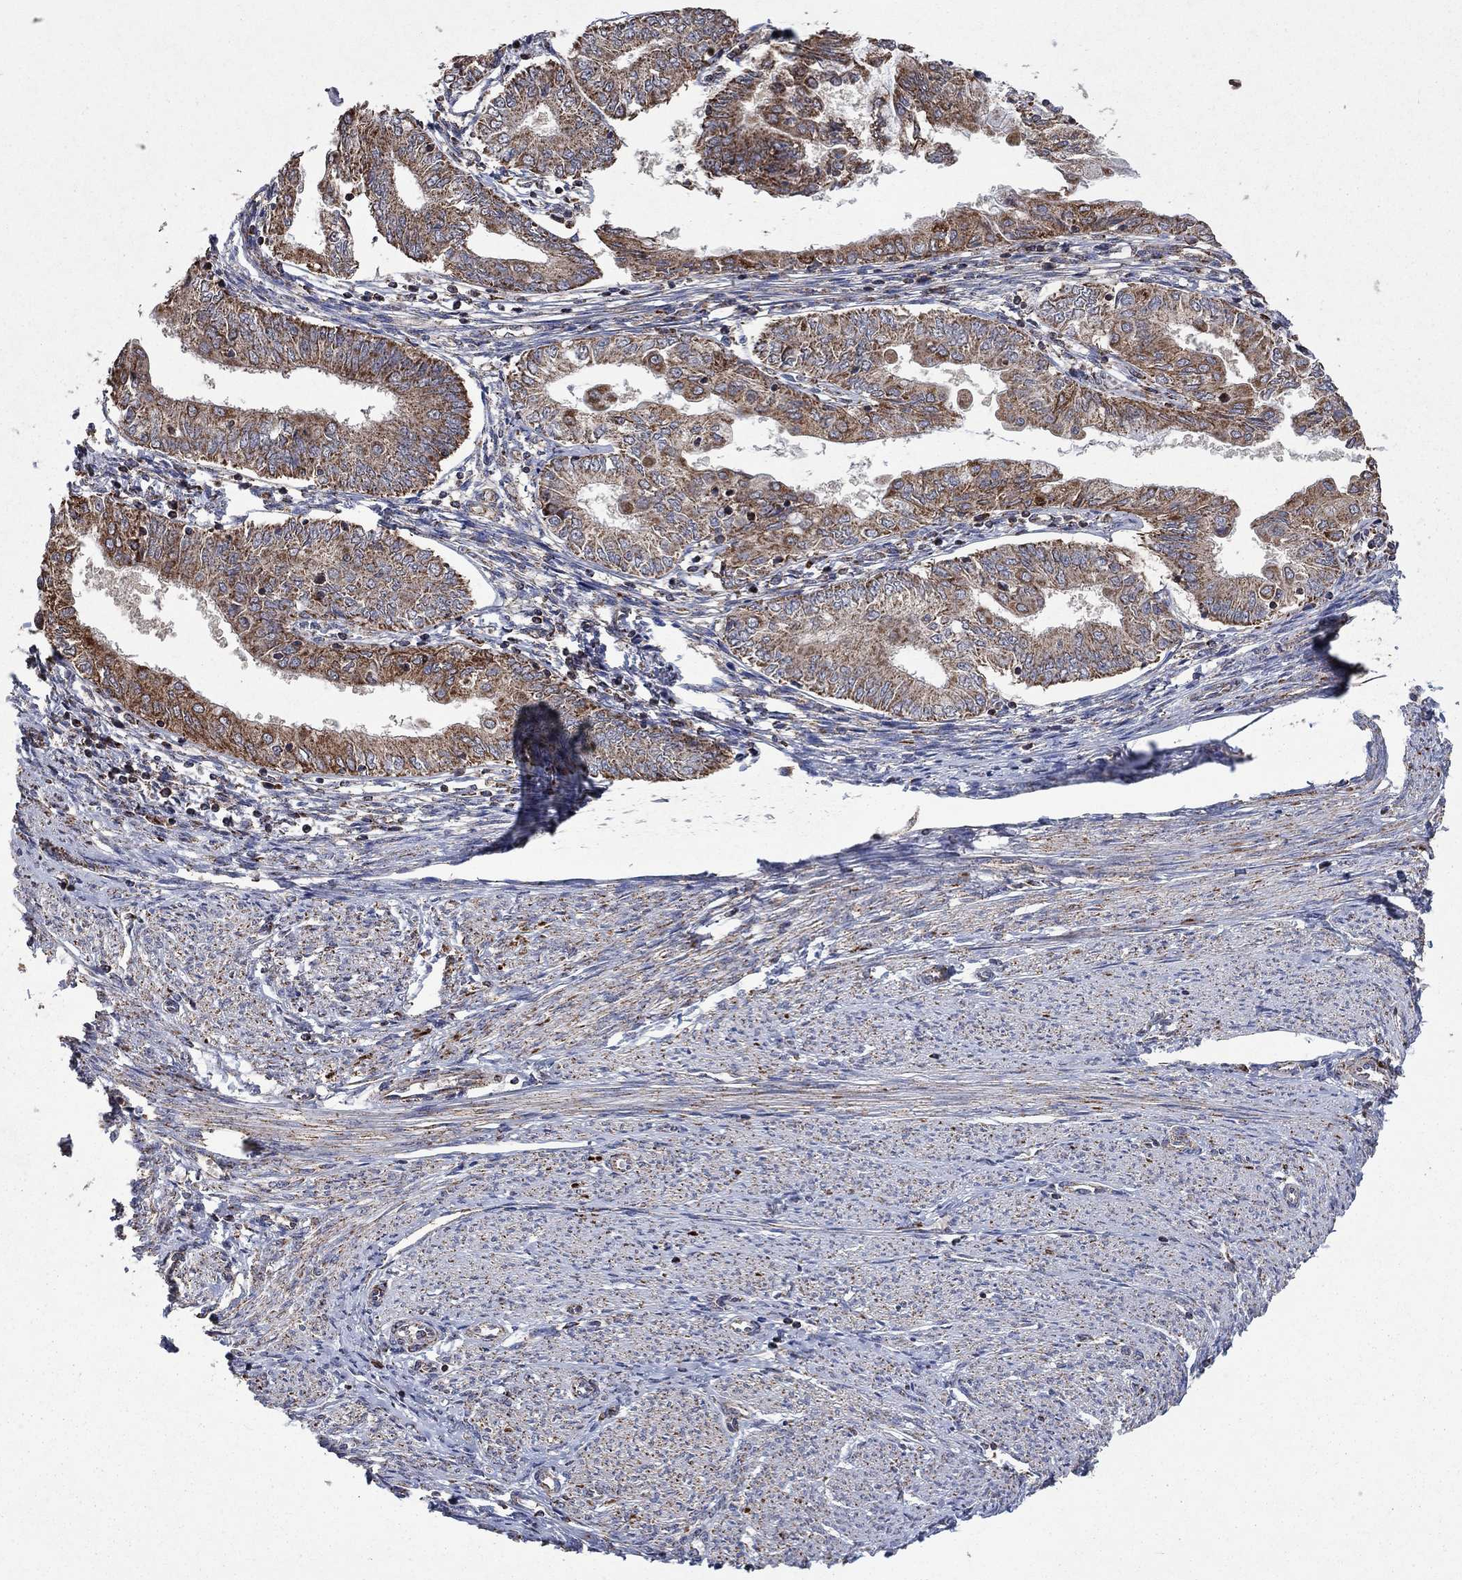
{"staining": {"intensity": "moderate", "quantity": "25%-75%", "location": "cytoplasmic/membranous"}, "tissue": "endometrial cancer", "cell_type": "Tumor cells", "image_type": "cancer", "snomed": [{"axis": "morphology", "description": "Adenocarcinoma, NOS"}, {"axis": "topography", "description": "Endometrium"}], "caption": "Immunohistochemistry (IHC) micrograph of adenocarcinoma (endometrial) stained for a protein (brown), which exhibits medium levels of moderate cytoplasmic/membranous staining in about 25%-75% of tumor cells.", "gene": "DPH1", "patient": {"sex": "female", "age": 68}}